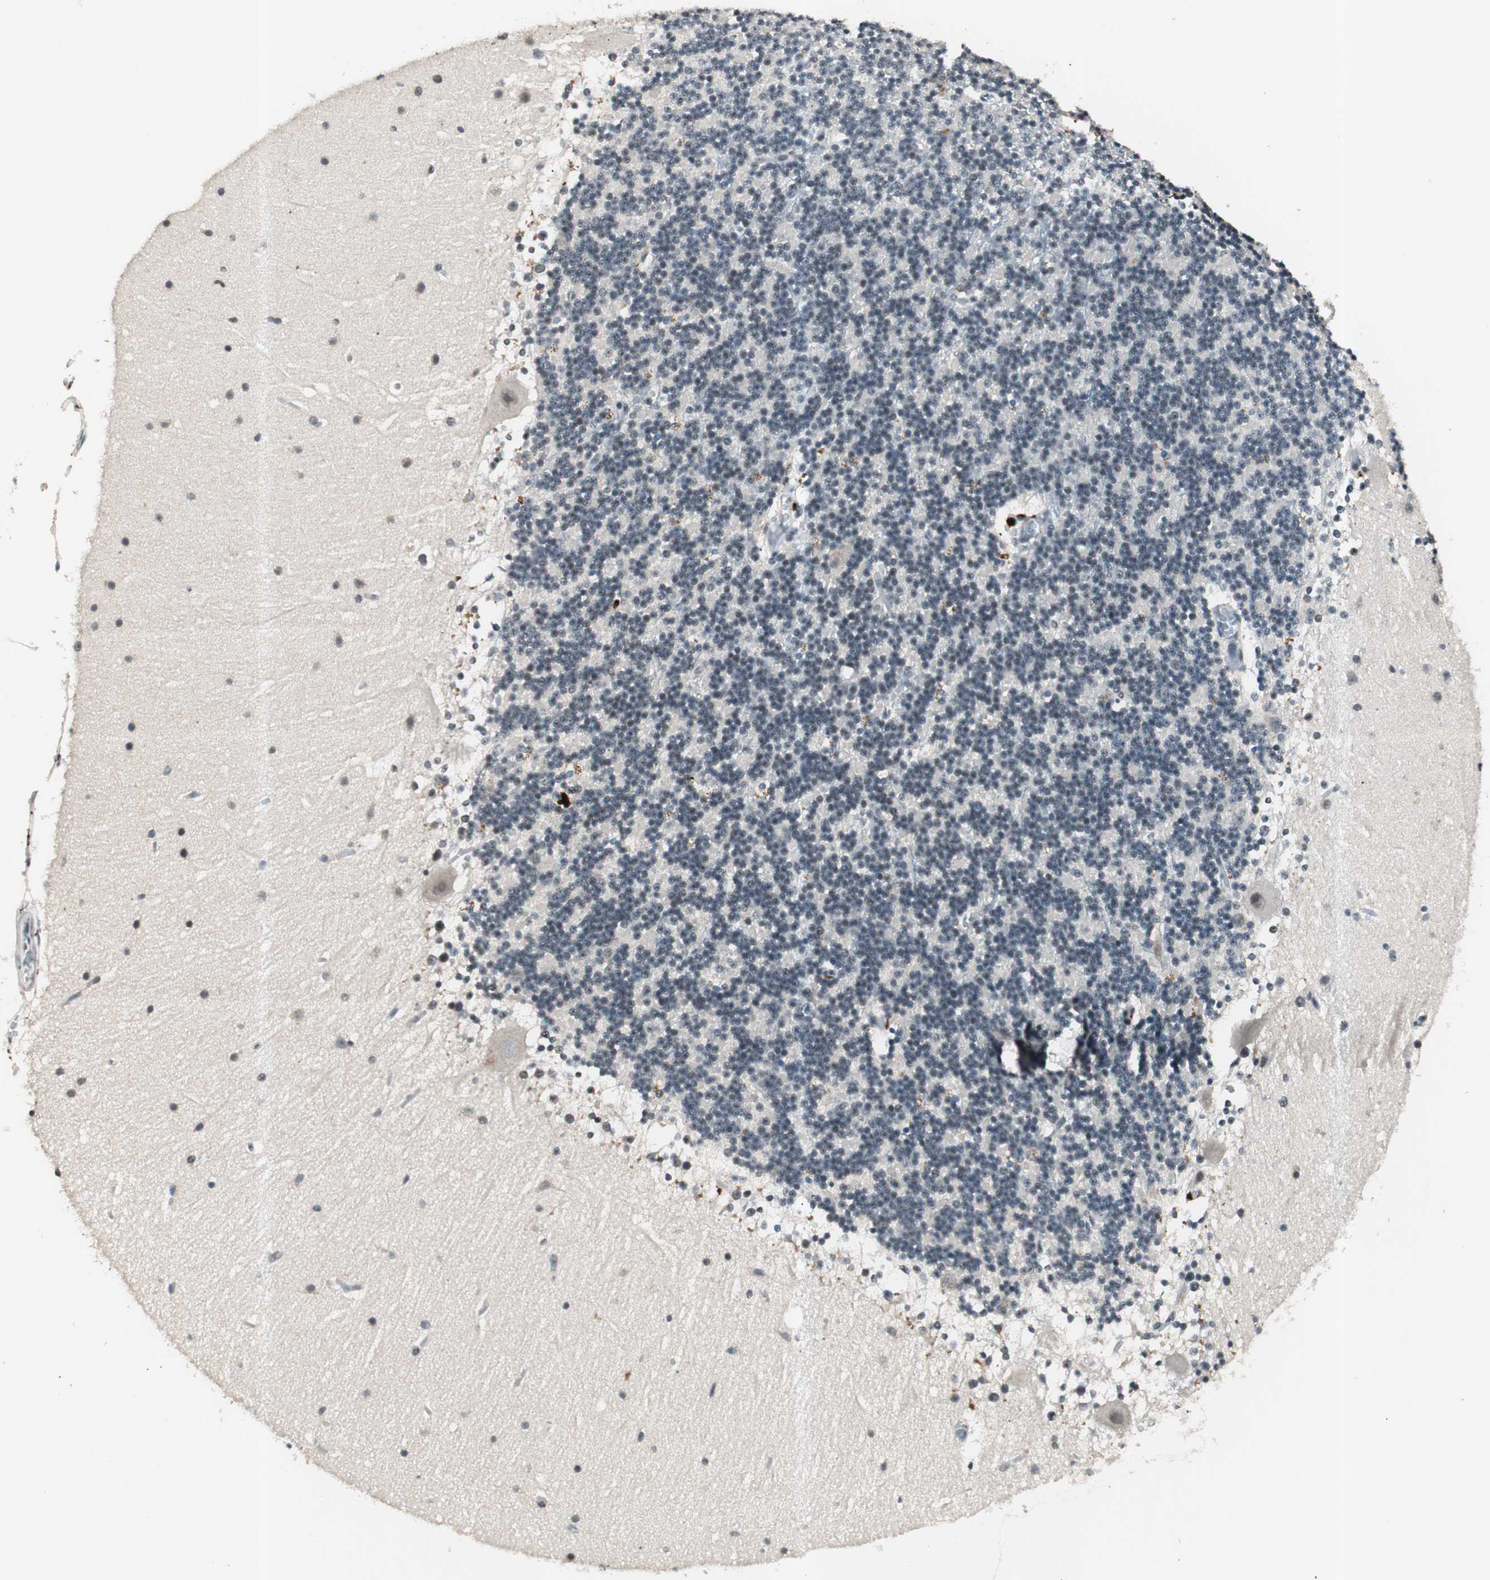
{"staining": {"intensity": "weak", "quantity": "25%-75%", "location": "nuclear"}, "tissue": "cerebellum", "cell_type": "Cells in granular layer", "image_type": "normal", "snomed": [{"axis": "morphology", "description": "Normal tissue, NOS"}, {"axis": "topography", "description": "Cerebellum"}], "caption": "A brown stain highlights weak nuclear positivity of a protein in cells in granular layer of unremarkable human cerebellum. Nuclei are stained in blue.", "gene": "NFRKB", "patient": {"sex": "female", "age": 19}}